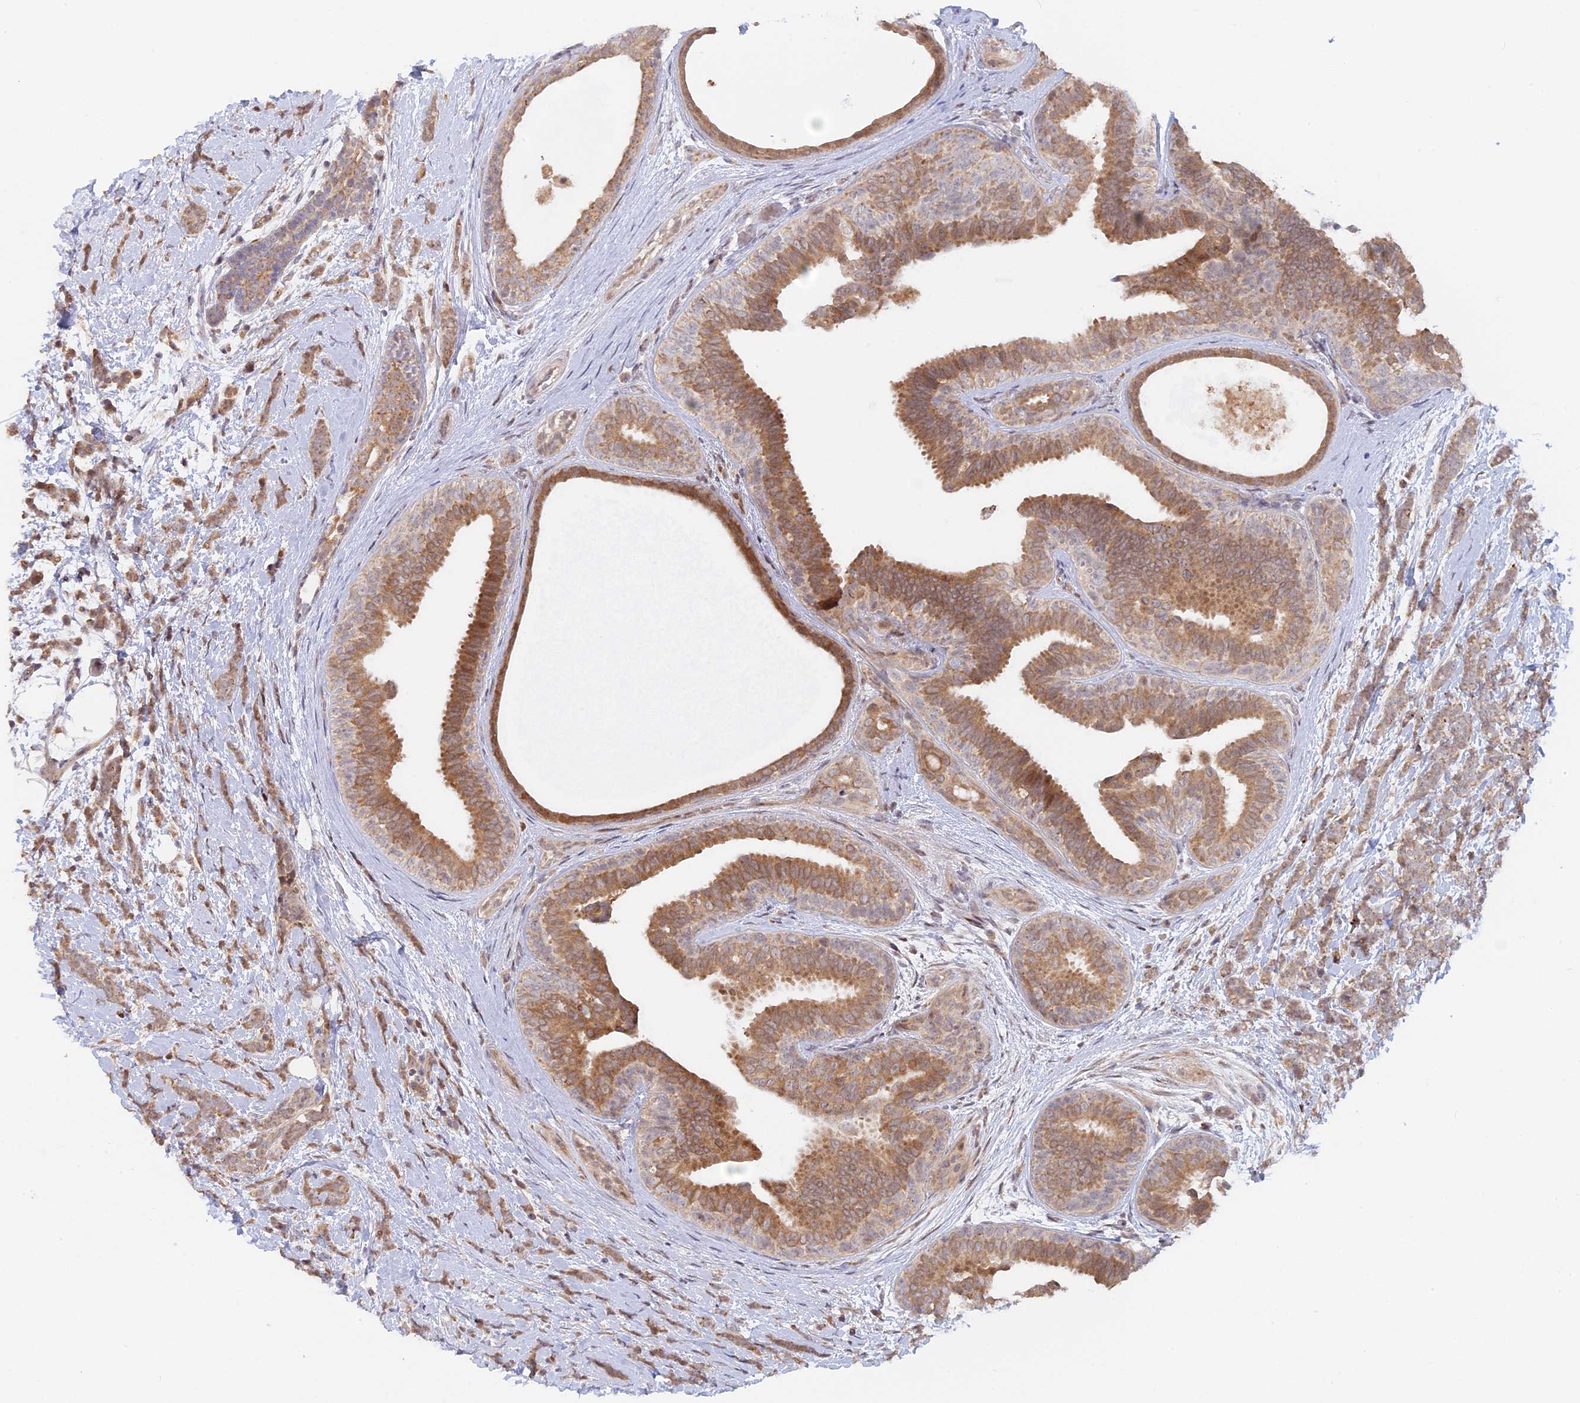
{"staining": {"intensity": "moderate", "quantity": ">75%", "location": "cytoplasmic/membranous"}, "tissue": "breast cancer", "cell_type": "Tumor cells", "image_type": "cancer", "snomed": [{"axis": "morphology", "description": "Lobular carcinoma"}, {"axis": "topography", "description": "Breast"}], "caption": "Protein staining reveals moderate cytoplasmic/membranous expression in about >75% of tumor cells in breast cancer (lobular carcinoma). The protein of interest is stained brown, and the nuclei are stained in blue (DAB (3,3'-diaminobenzidine) IHC with brightfield microscopy, high magnification).", "gene": "GSKIP", "patient": {"sex": "female", "age": 58}}